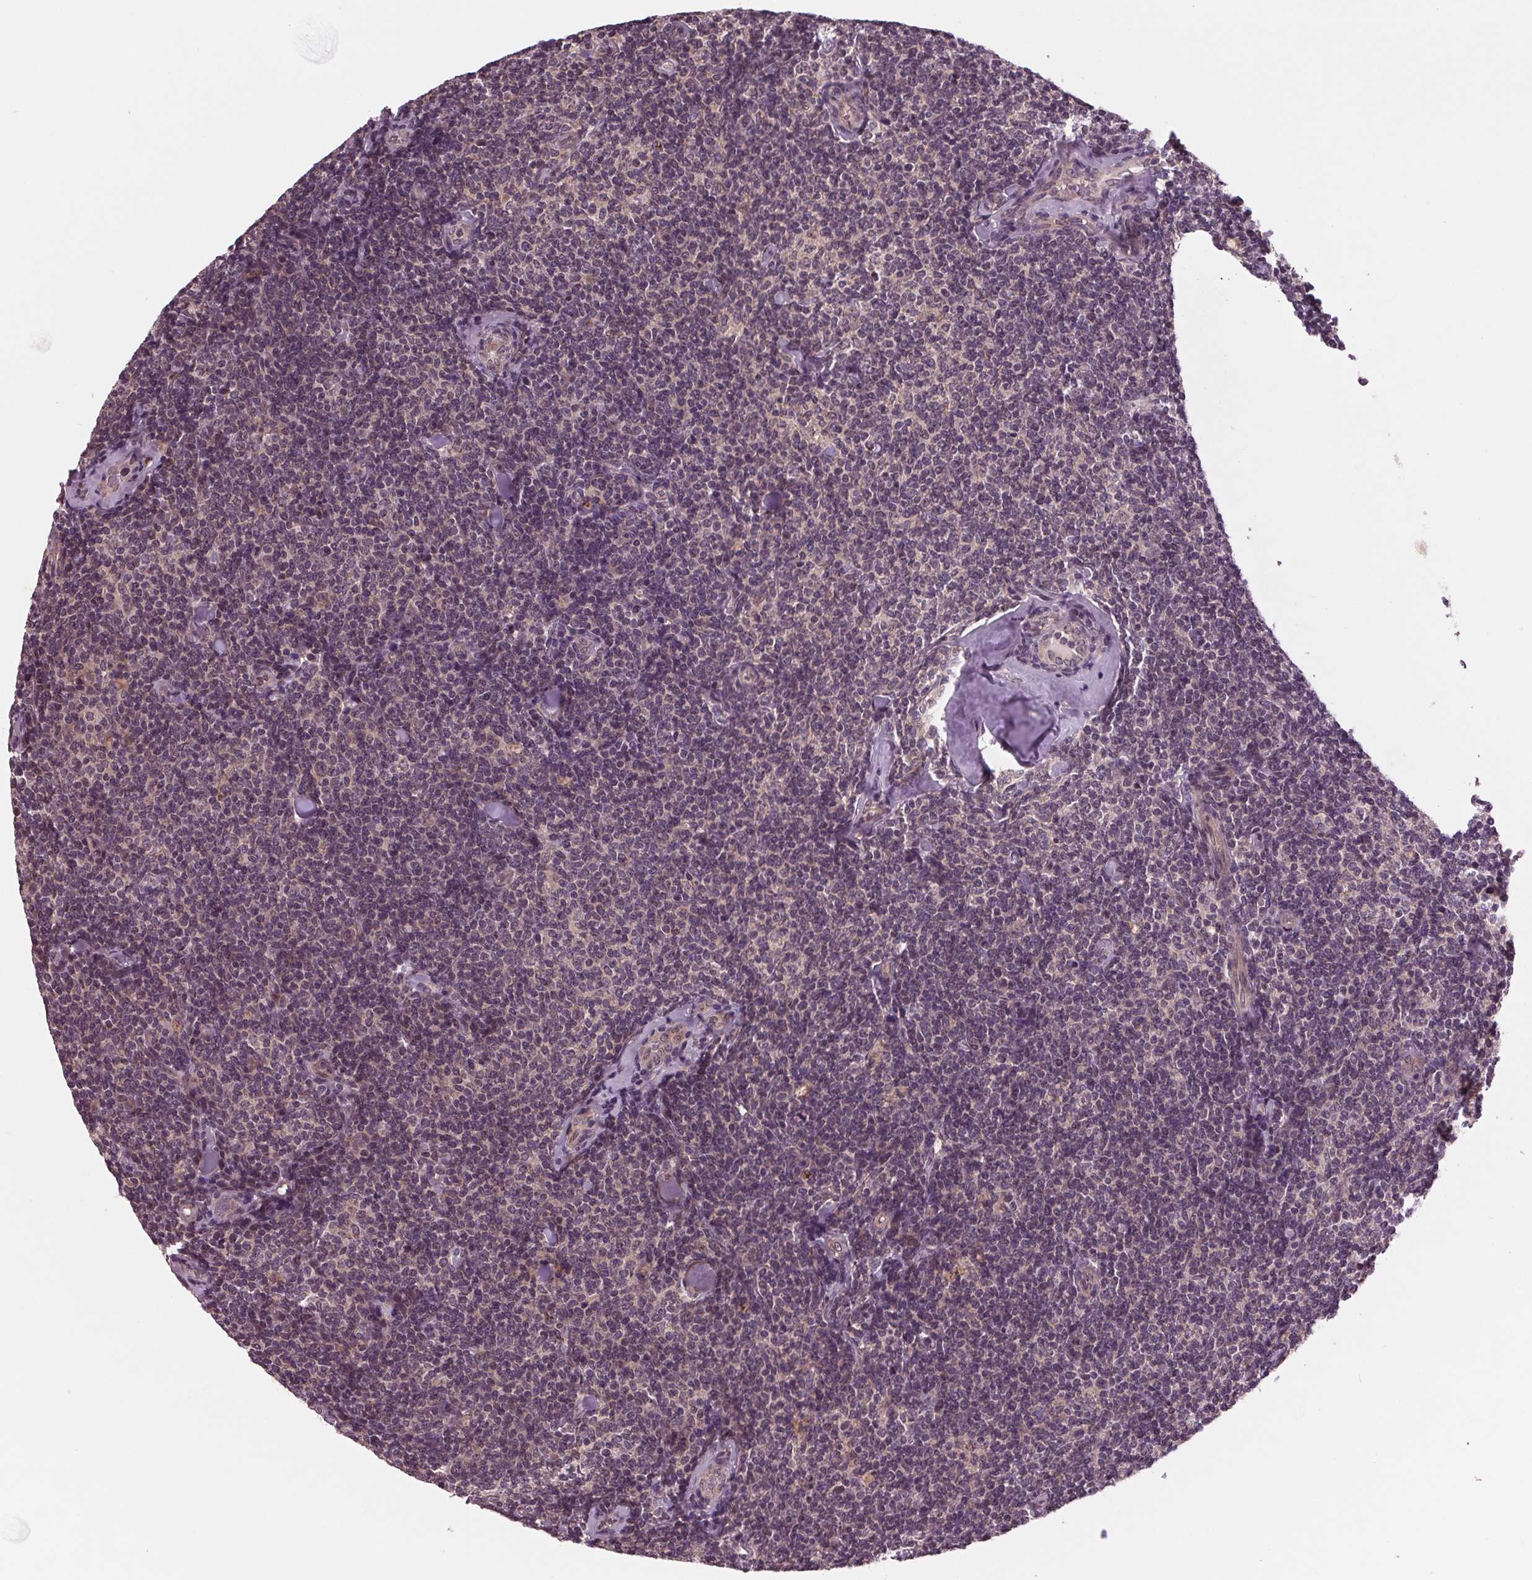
{"staining": {"intensity": "negative", "quantity": "none", "location": "none"}, "tissue": "lymphoma", "cell_type": "Tumor cells", "image_type": "cancer", "snomed": [{"axis": "morphology", "description": "Malignant lymphoma, non-Hodgkin's type, Low grade"}, {"axis": "topography", "description": "Lymph node"}], "caption": "High power microscopy photomicrograph of an IHC micrograph of lymphoma, revealing no significant staining in tumor cells. The staining was performed using DAB (3,3'-diaminobenzidine) to visualize the protein expression in brown, while the nuclei were stained in blue with hematoxylin (Magnification: 20x).", "gene": "MAPK8", "patient": {"sex": "female", "age": 56}}